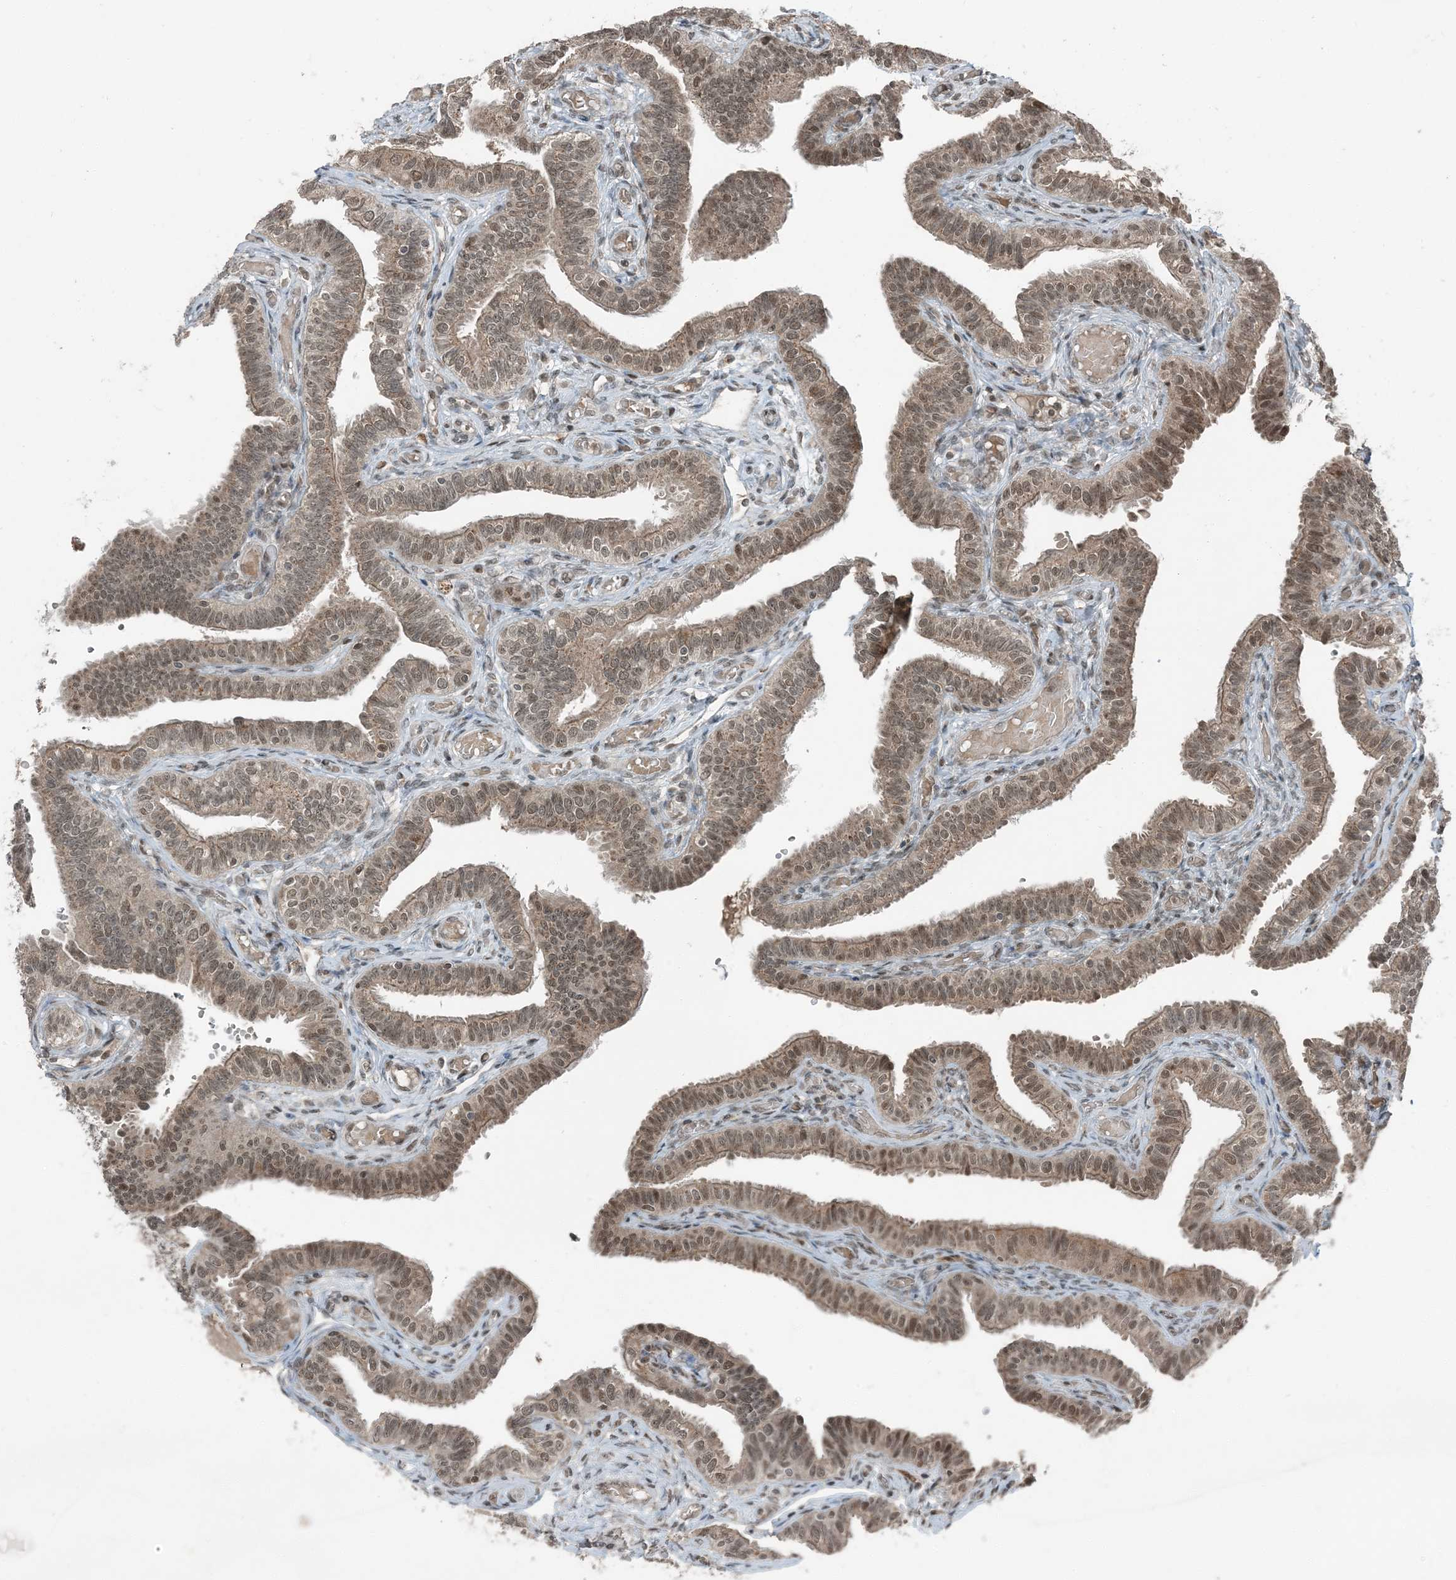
{"staining": {"intensity": "moderate", "quantity": ">75%", "location": "cytoplasmic/membranous,nuclear"}, "tissue": "fallopian tube", "cell_type": "Glandular cells", "image_type": "normal", "snomed": [{"axis": "morphology", "description": "Normal tissue, NOS"}, {"axis": "topography", "description": "Fallopian tube"}], "caption": "A brown stain labels moderate cytoplasmic/membranous,nuclear positivity of a protein in glandular cells of unremarkable fallopian tube. Ihc stains the protein of interest in brown and the nuclei are stained blue.", "gene": "TRAPPC12", "patient": {"sex": "female", "age": 39}}